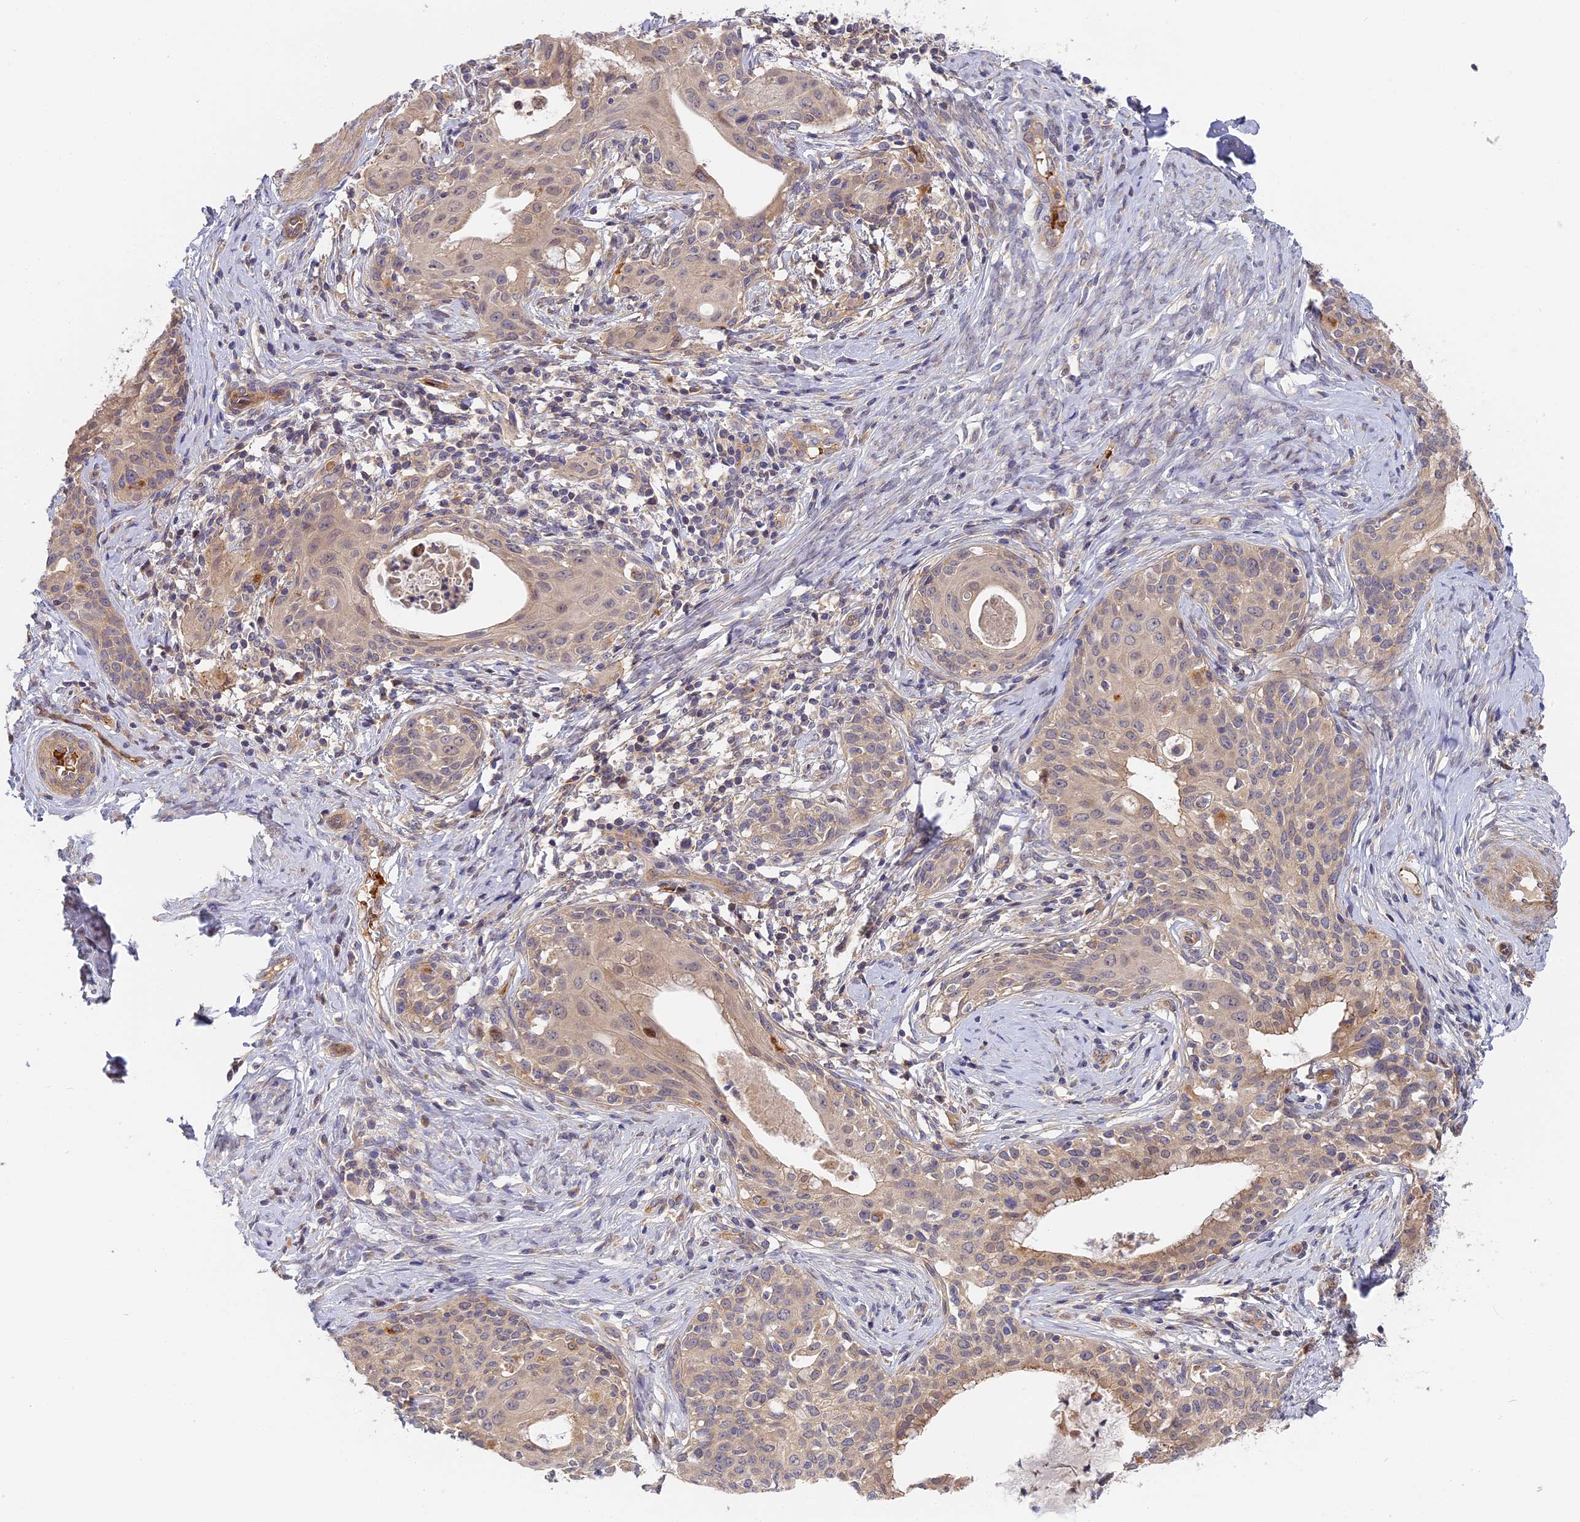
{"staining": {"intensity": "moderate", "quantity": ">75%", "location": "cytoplasmic/membranous"}, "tissue": "cervical cancer", "cell_type": "Tumor cells", "image_type": "cancer", "snomed": [{"axis": "morphology", "description": "Squamous cell carcinoma, NOS"}, {"axis": "morphology", "description": "Adenocarcinoma, NOS"}, {"axis": "topography", "description": "Cervix"}], "caption": "A high-resolution micrograph shows immunohistochemistry staining of cervical squamous cell carcinoma, which demonstrates moderate cytoplasmic/membranous staining in approximately >75% of tumor cells. Nuclei are stained in blue.", "gene": "MISP3", "patient": {"sex": "female", "age": 52}}